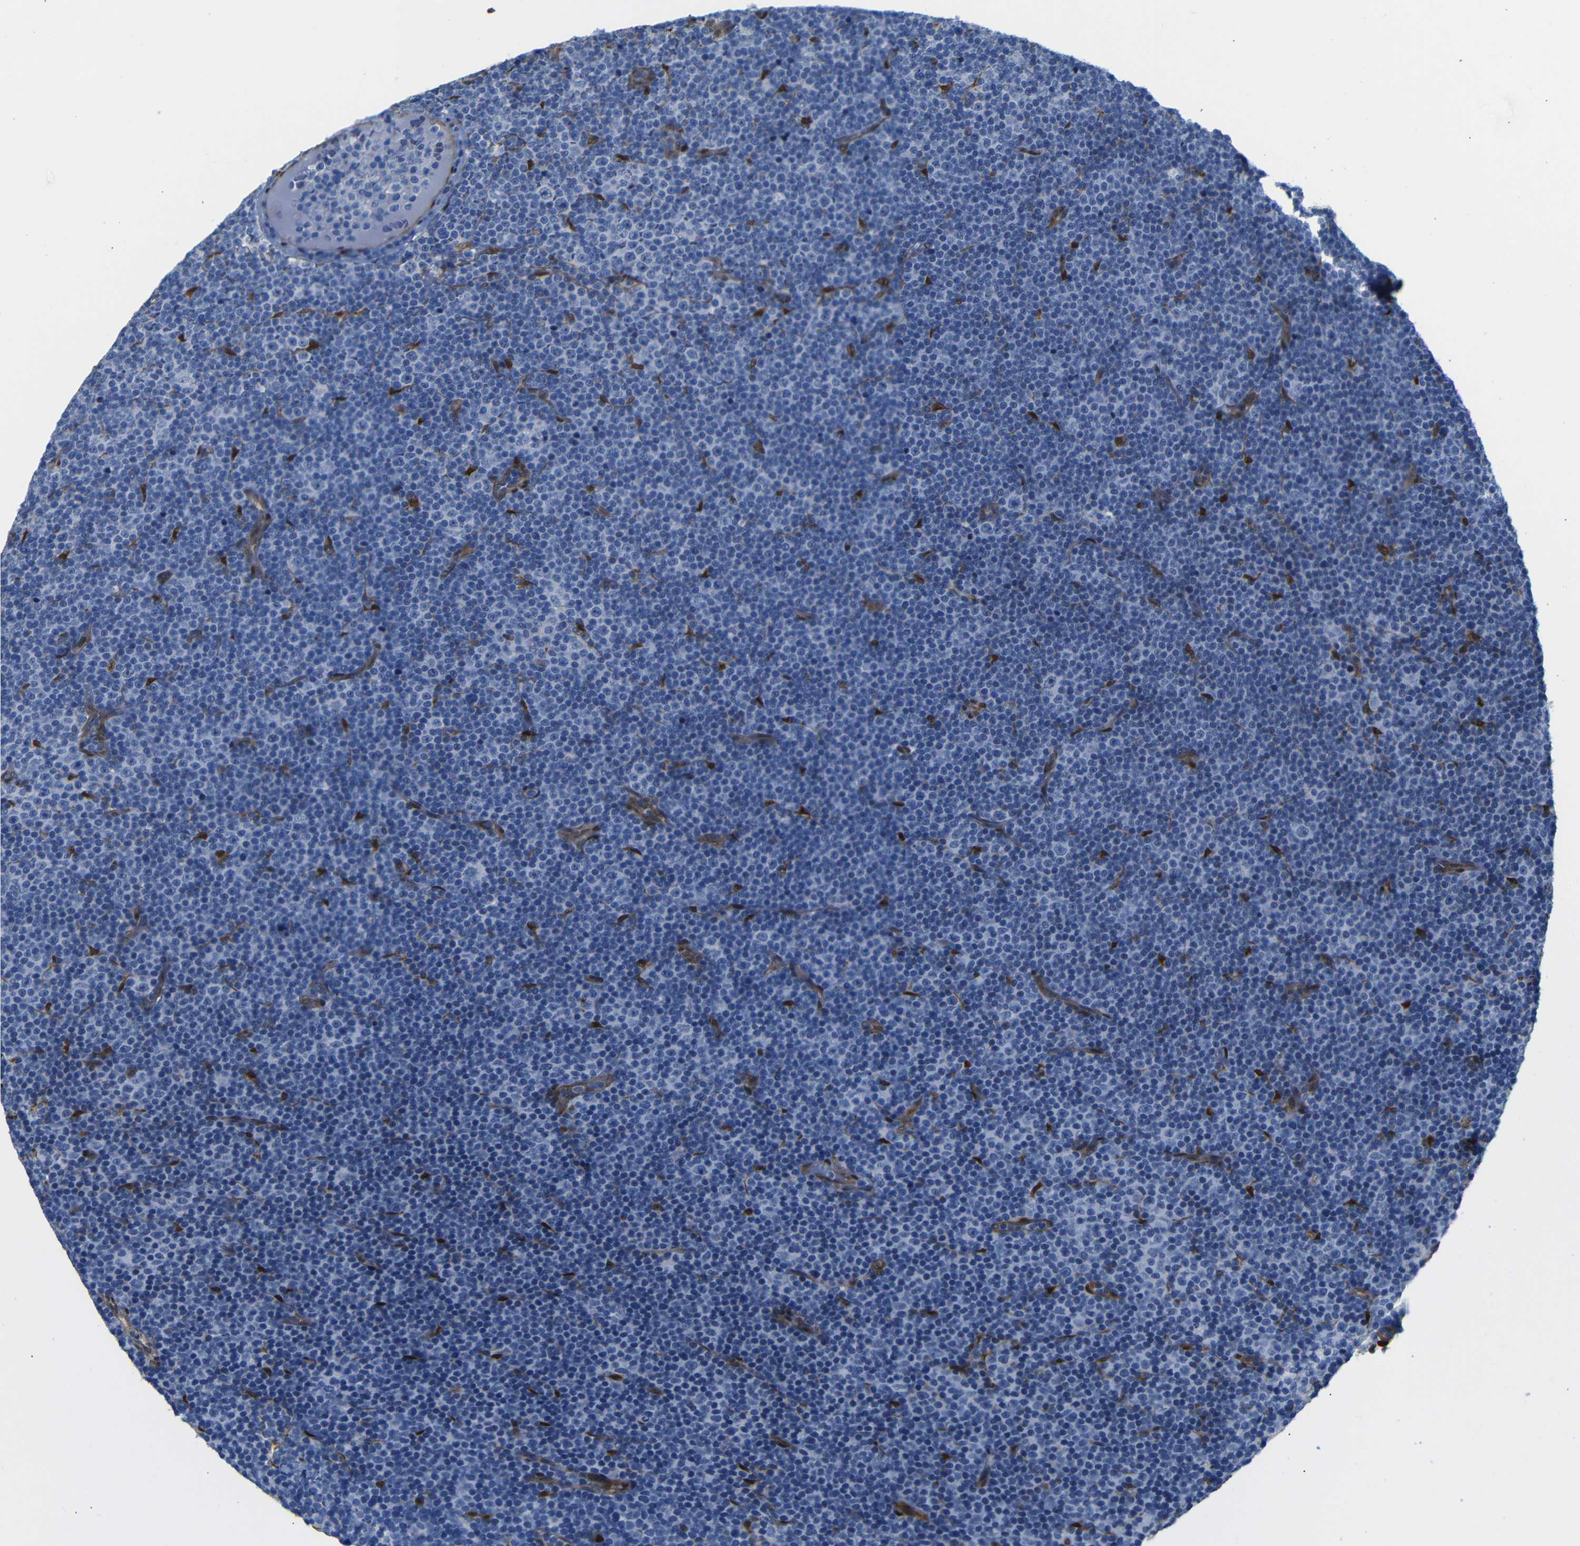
{"staining": {"intensity": "negative", "quantity": "none", "location": "none"}, "tissue": "lymphoma", "cell_type": "Tumor cells", "image_type": "cancer", "snomed": [{"axis": "morphology", "description": "Malignant lymphoma, non-Hodgkin's type, Low grade"}, {"axis": "topography", "description": "Lymph node"}], "caption": "Tumor cells show no significant expression in lymphoma.", "gene": "YAP1", "patient": {"sex": "female", "age": 67}}